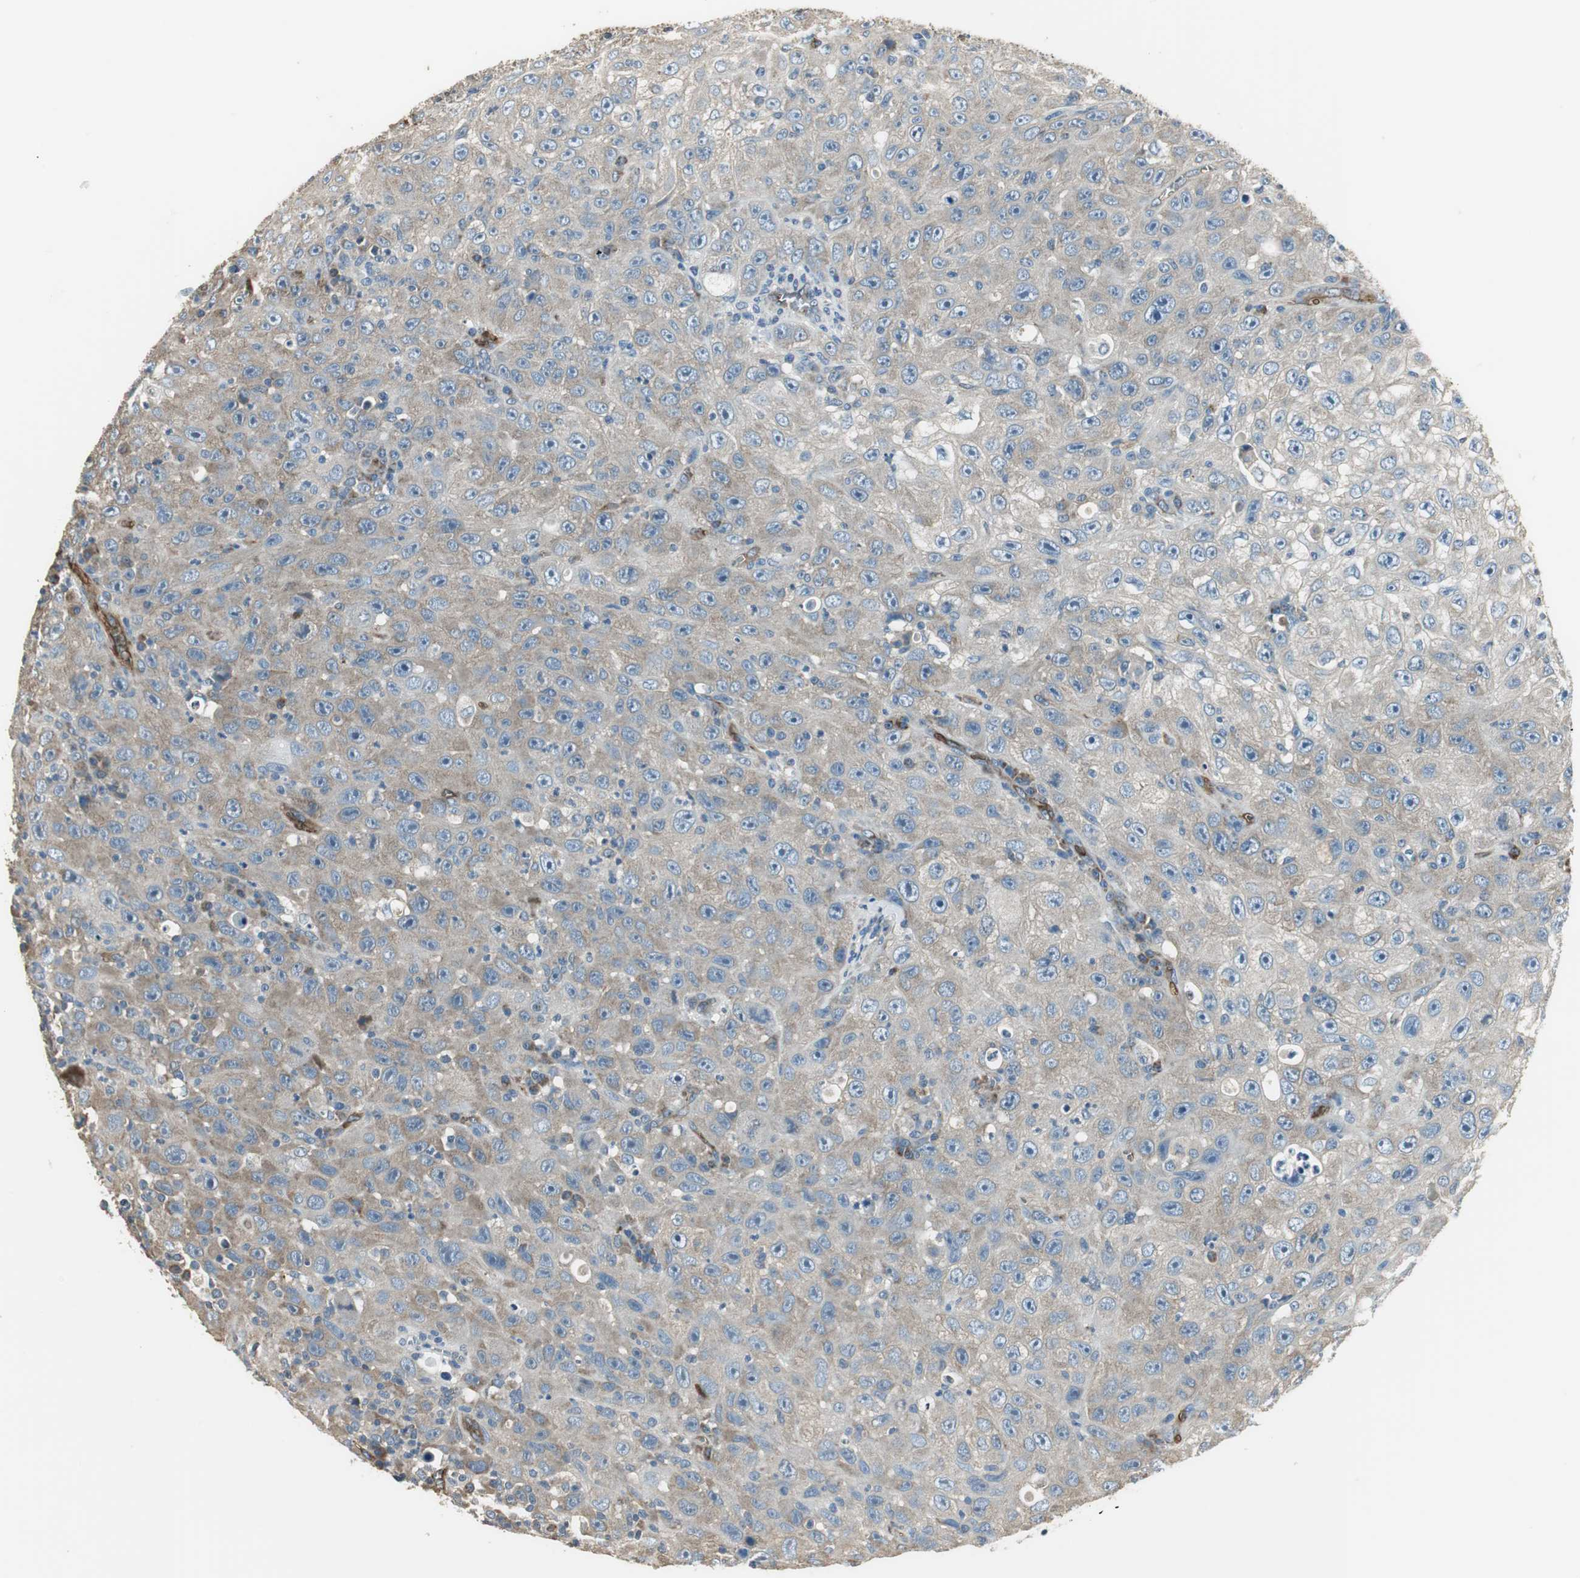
{"staining": {"intensity": "weak", "quantity": ">75%", "location": "cytoplasmic/membranous"}, "tissue": "skin cancer", "cell_type": "Tumor cells", "image_type": "cancer", "snomed": [{"axis": "morphology", "description": "Squamous cell carcinoma, NOS"}, {"axis": "topography", "description": "Skin"}], "caption": "This is a histology image of immunohistochemistry staining of skin cancer (squamous cell carcinoma), which shows weak staining in the cytoplasmic/membranous of tumor cells.", "gene": "MSTO1", "patient": {"sex": "male", "age": 75}}